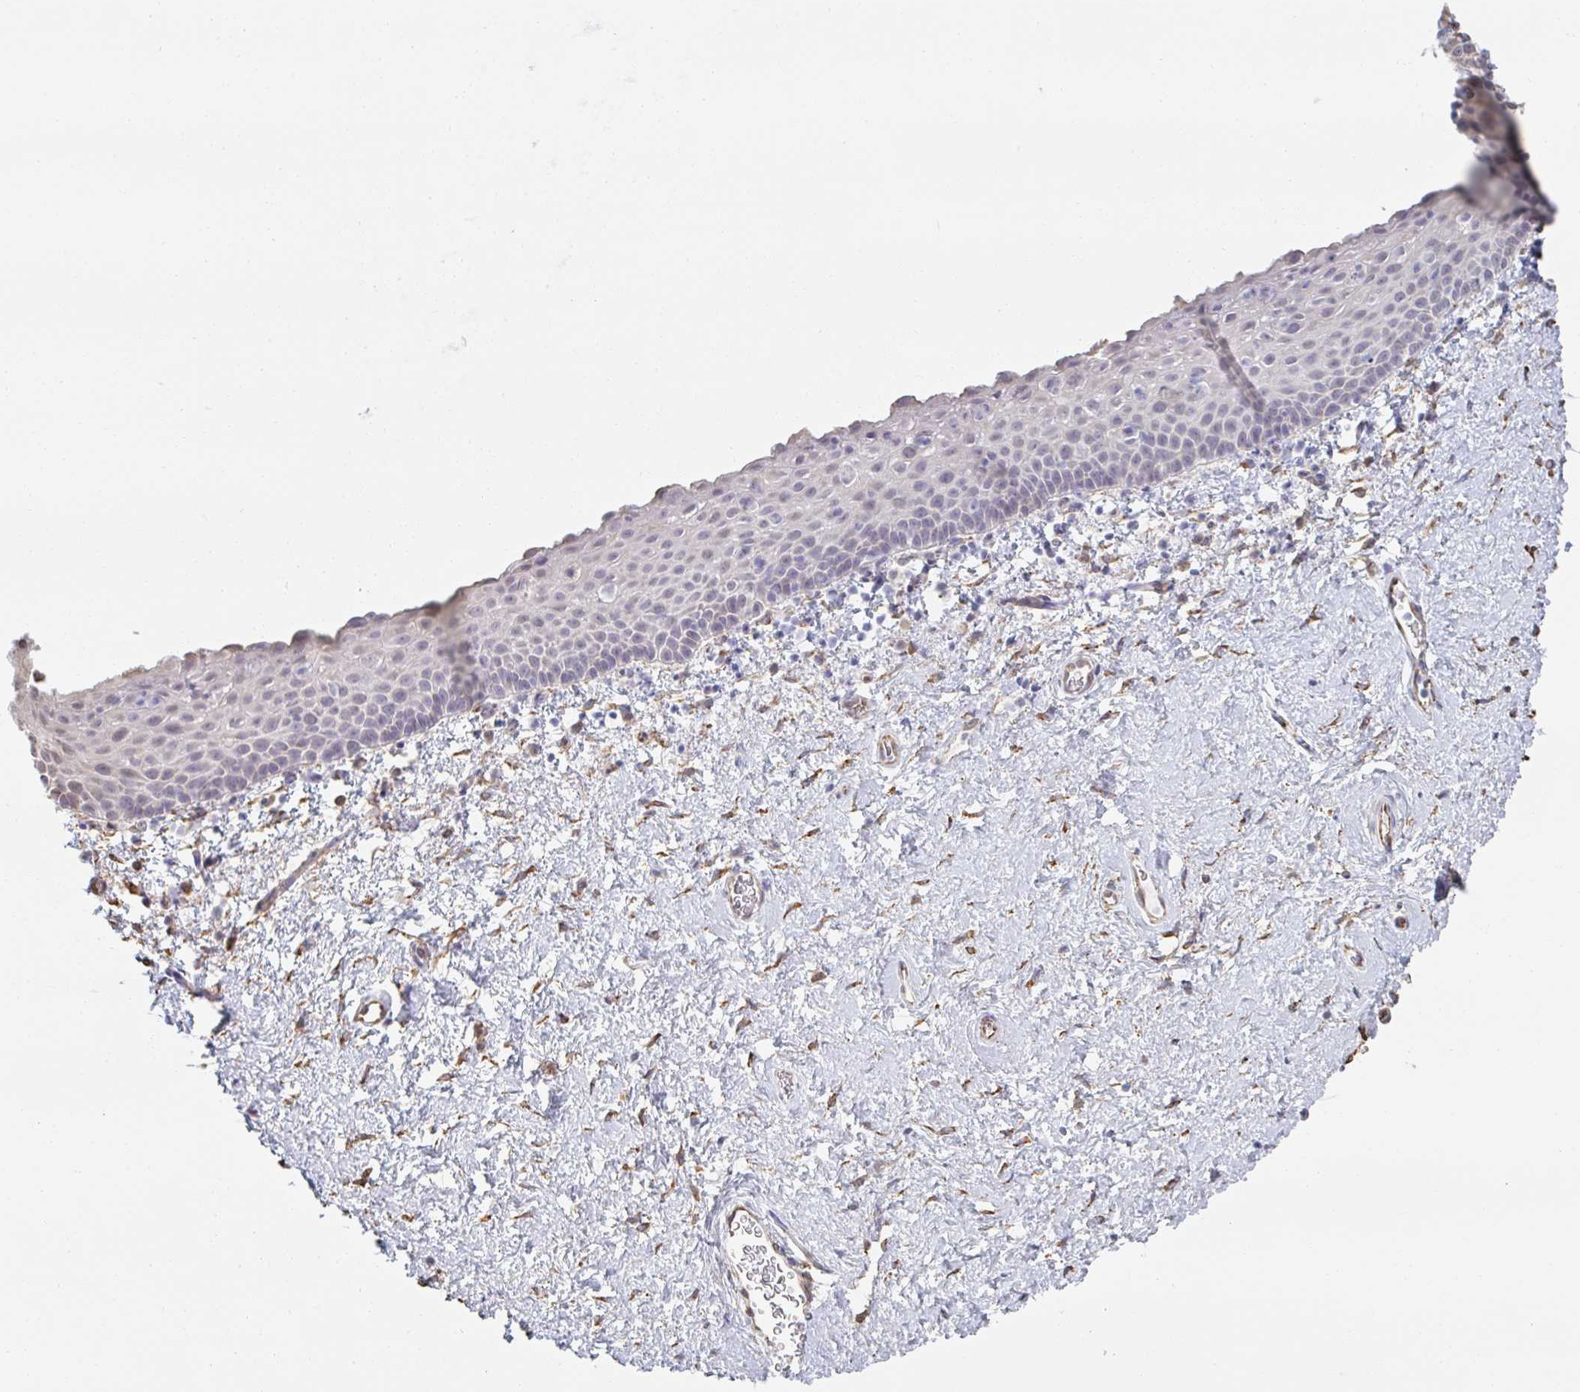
{"staining": {"intensity": "negative", "quantity": "none", "location": "none"}, "tissue": "vagina", "cell_type": "Squamous epithelial cells", "image_type": "normal", "snomed": [{"axis": "morphology", "description": "Normal tissue, NOS"}, {"axis": "topography", "description": "Vagina"}], "caption": "The immunohistochemistry micrograph has no significant staining in squamous epithelial cells of vagina. (Immunohistochemistry (ihc), brightfield microscopy, high magnification).", "gene": "RAB5IF", "patient": {"sex": "female", "age": 61}}